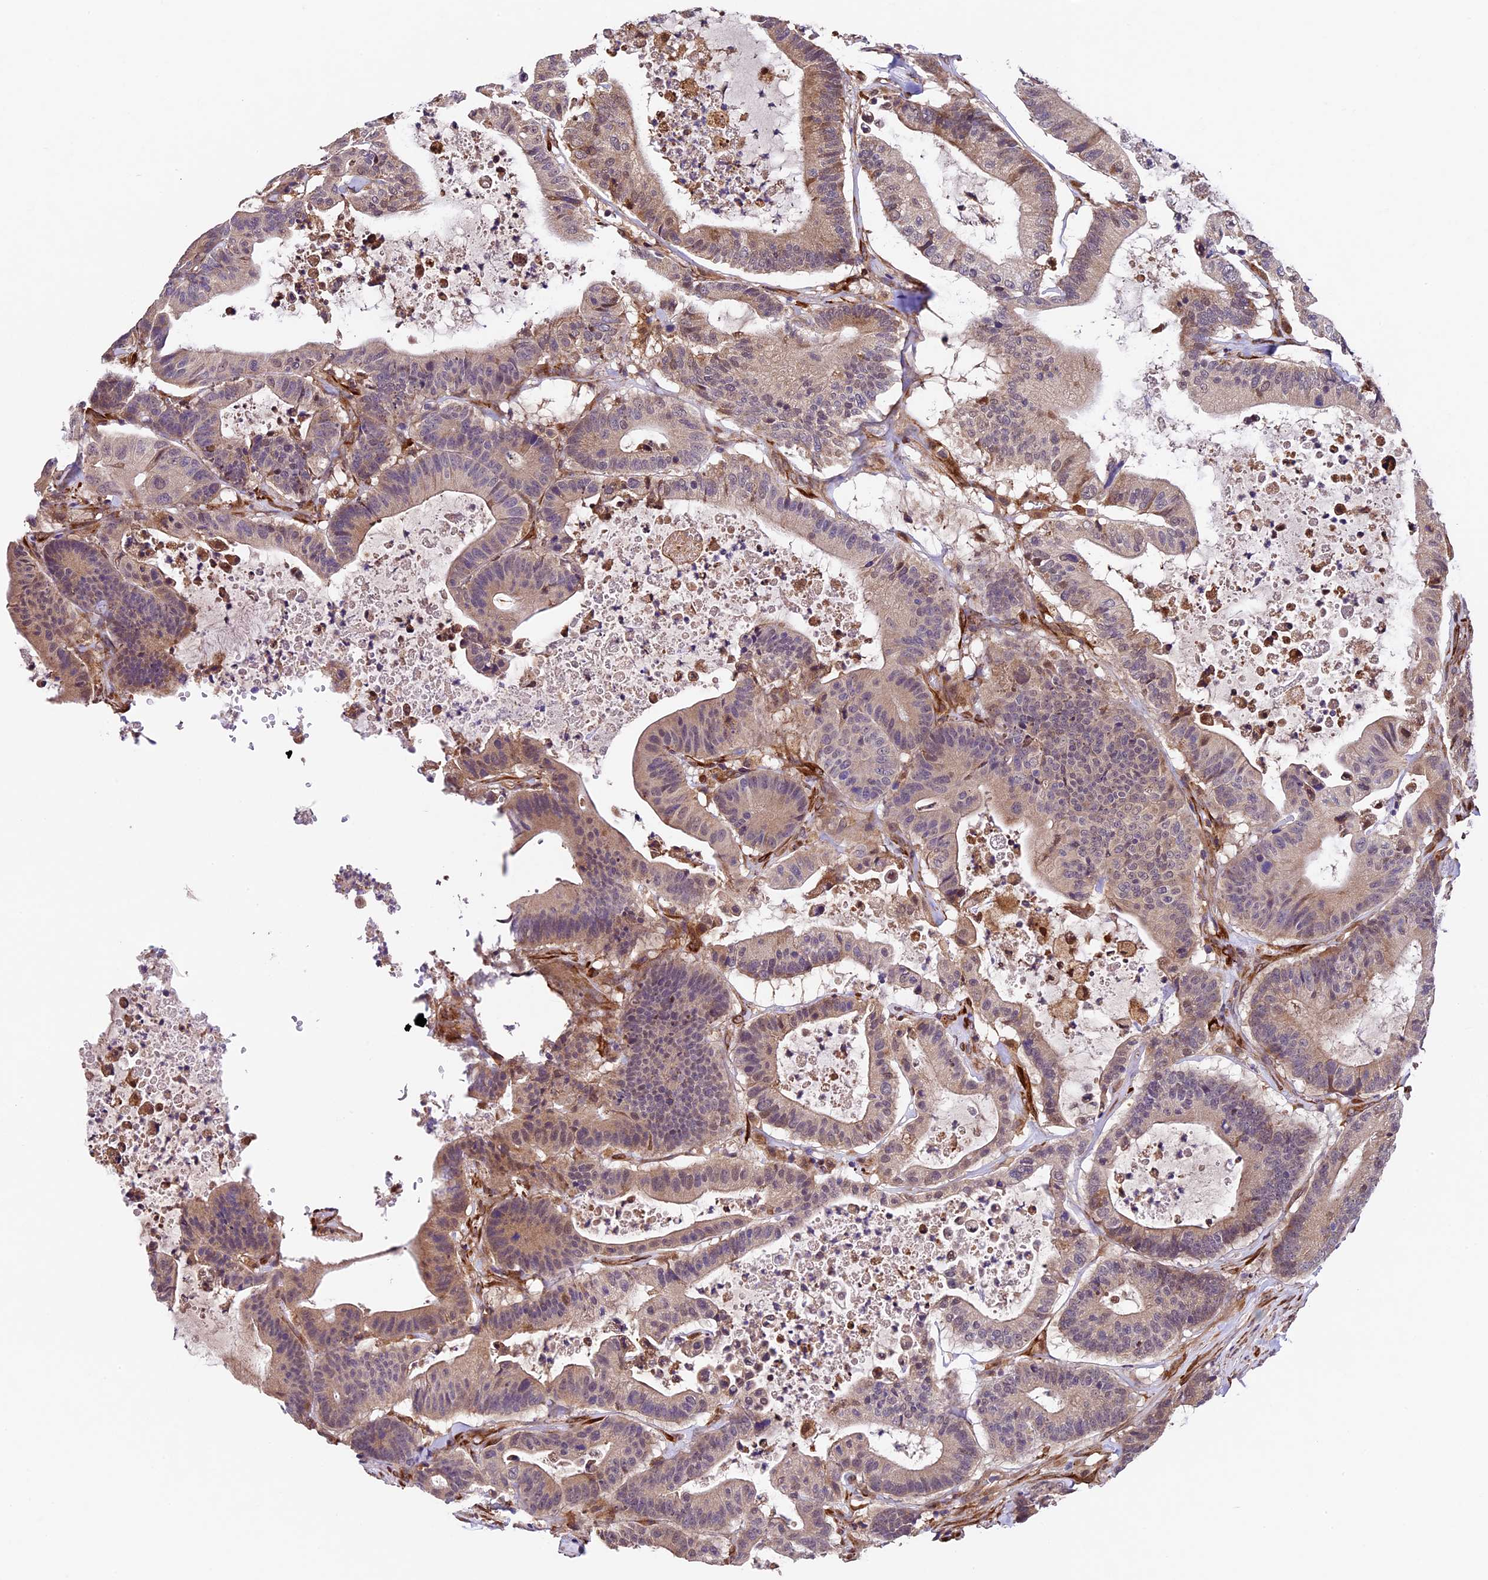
{"staining": {"intensity": "weak", "quantity": "<25%", "location": "cytoplasmic/membranous"}, "tissue": "colorectal cancer", "cell_type": "Tumor cells", "image_type": "cancer", "snomed": [{"axis": "morphology", "description": "Adenocarcinoma, NOS"}, {"axis": "topography", "description": "Colon"}], "caption": "High magnification brightfield microscopy of colorectal cancer stained with DAB (3,3'-diaminobenzidine) (brown) and counterstained with hematoxylin (blue): tumor cells show no significant staining.", "gene": "LSM7", "patient": {"sex": "female", "age": 84}}